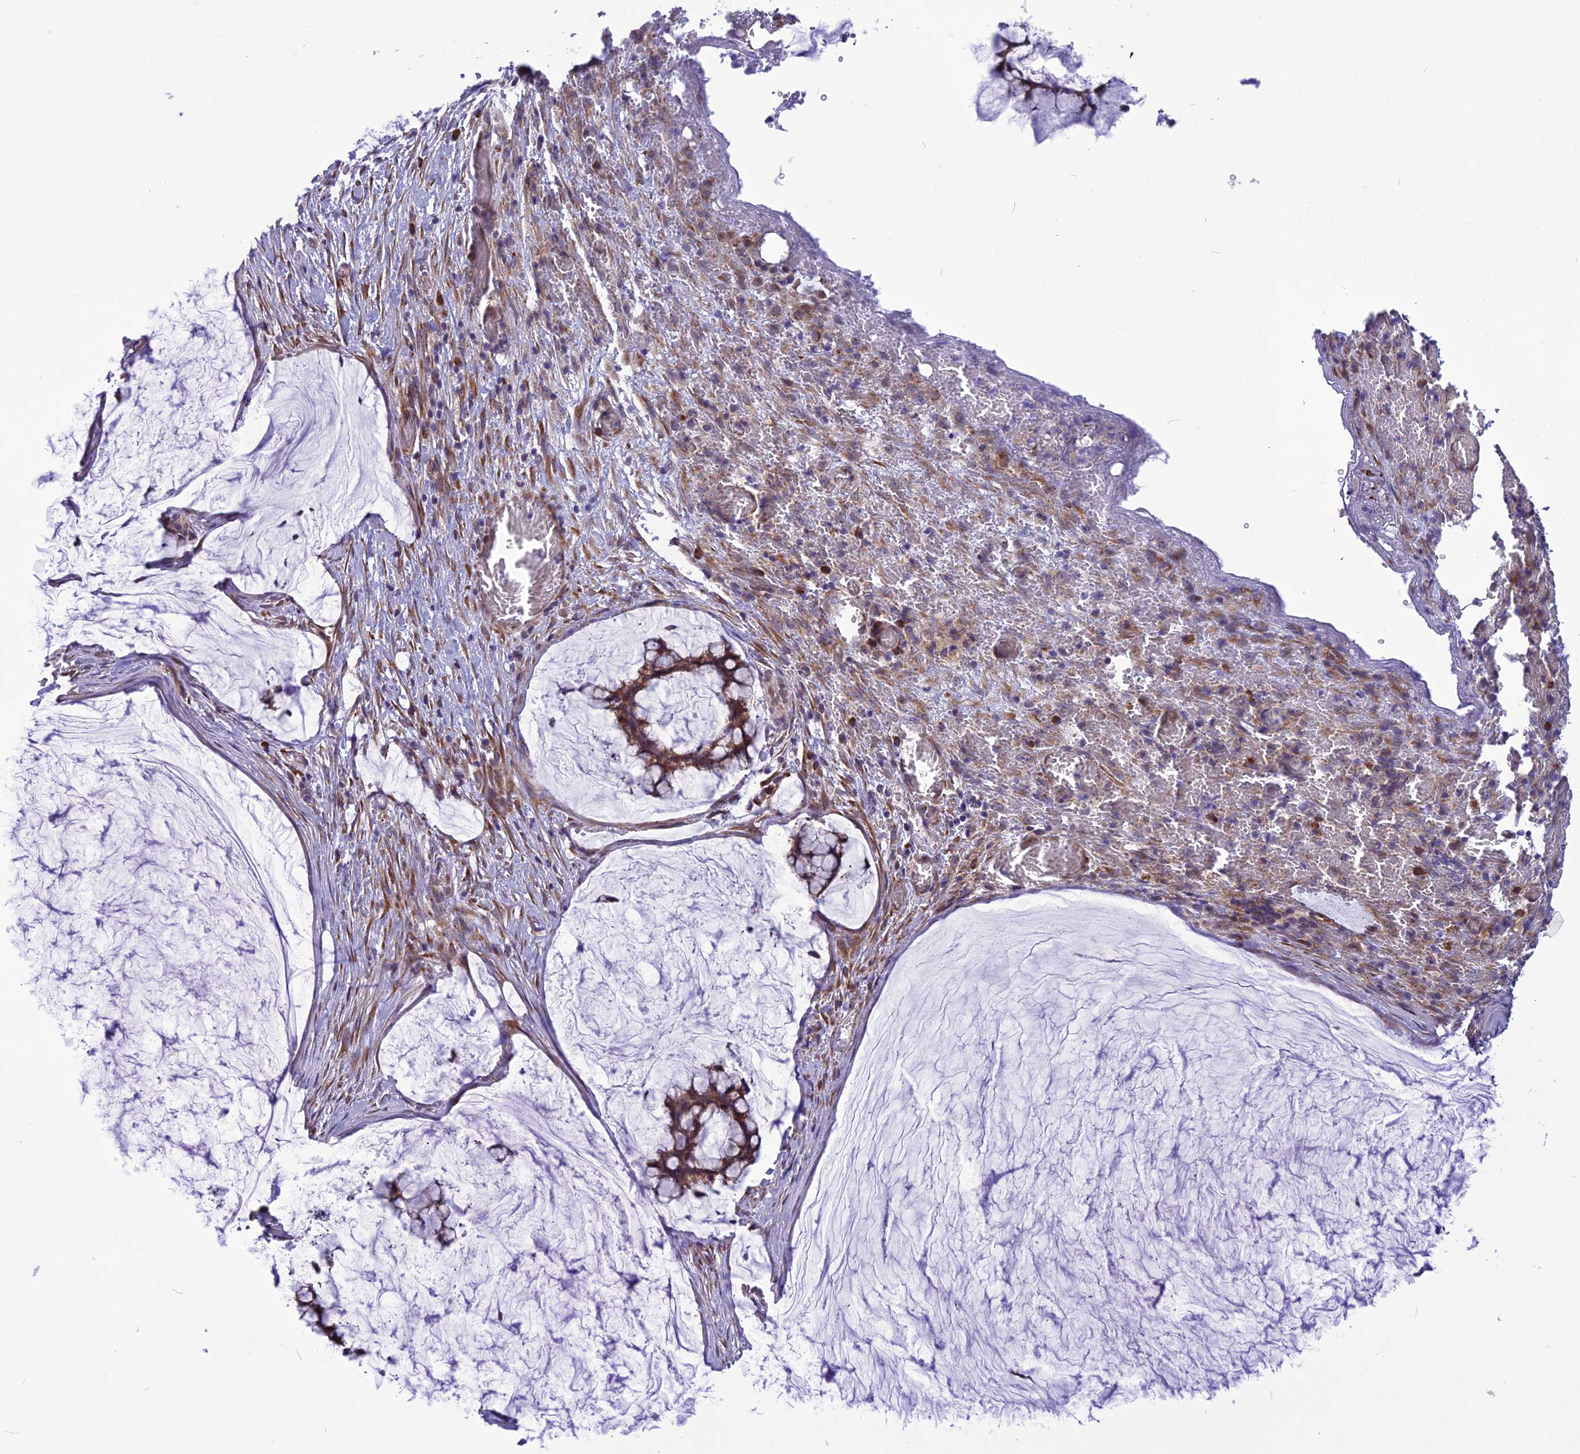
{"staining": {"intensity": "moderate", "quantity": ">75%", "location": "cytoplasmic/membranous"}, "tissue": "ovarian cancer", "cell_type": "Tumor cells", "image_type": "cancer", "snomed": [{"axis": "morphology", "description": "Cystadenocarcinoma, mucinous, NOS"}, {"axis": "topography", "description": "Ovary"}], "caption": "There is medium levels of moderate cytoplasmic/membranous staining in tumor cells of ovarian cancer (mucinous cystadenocarcinoma), as demonstrated by immunohistochemical staining (brown color).", "gene": "PSMF1", "patient": {"sex": "female", "age": 42}}